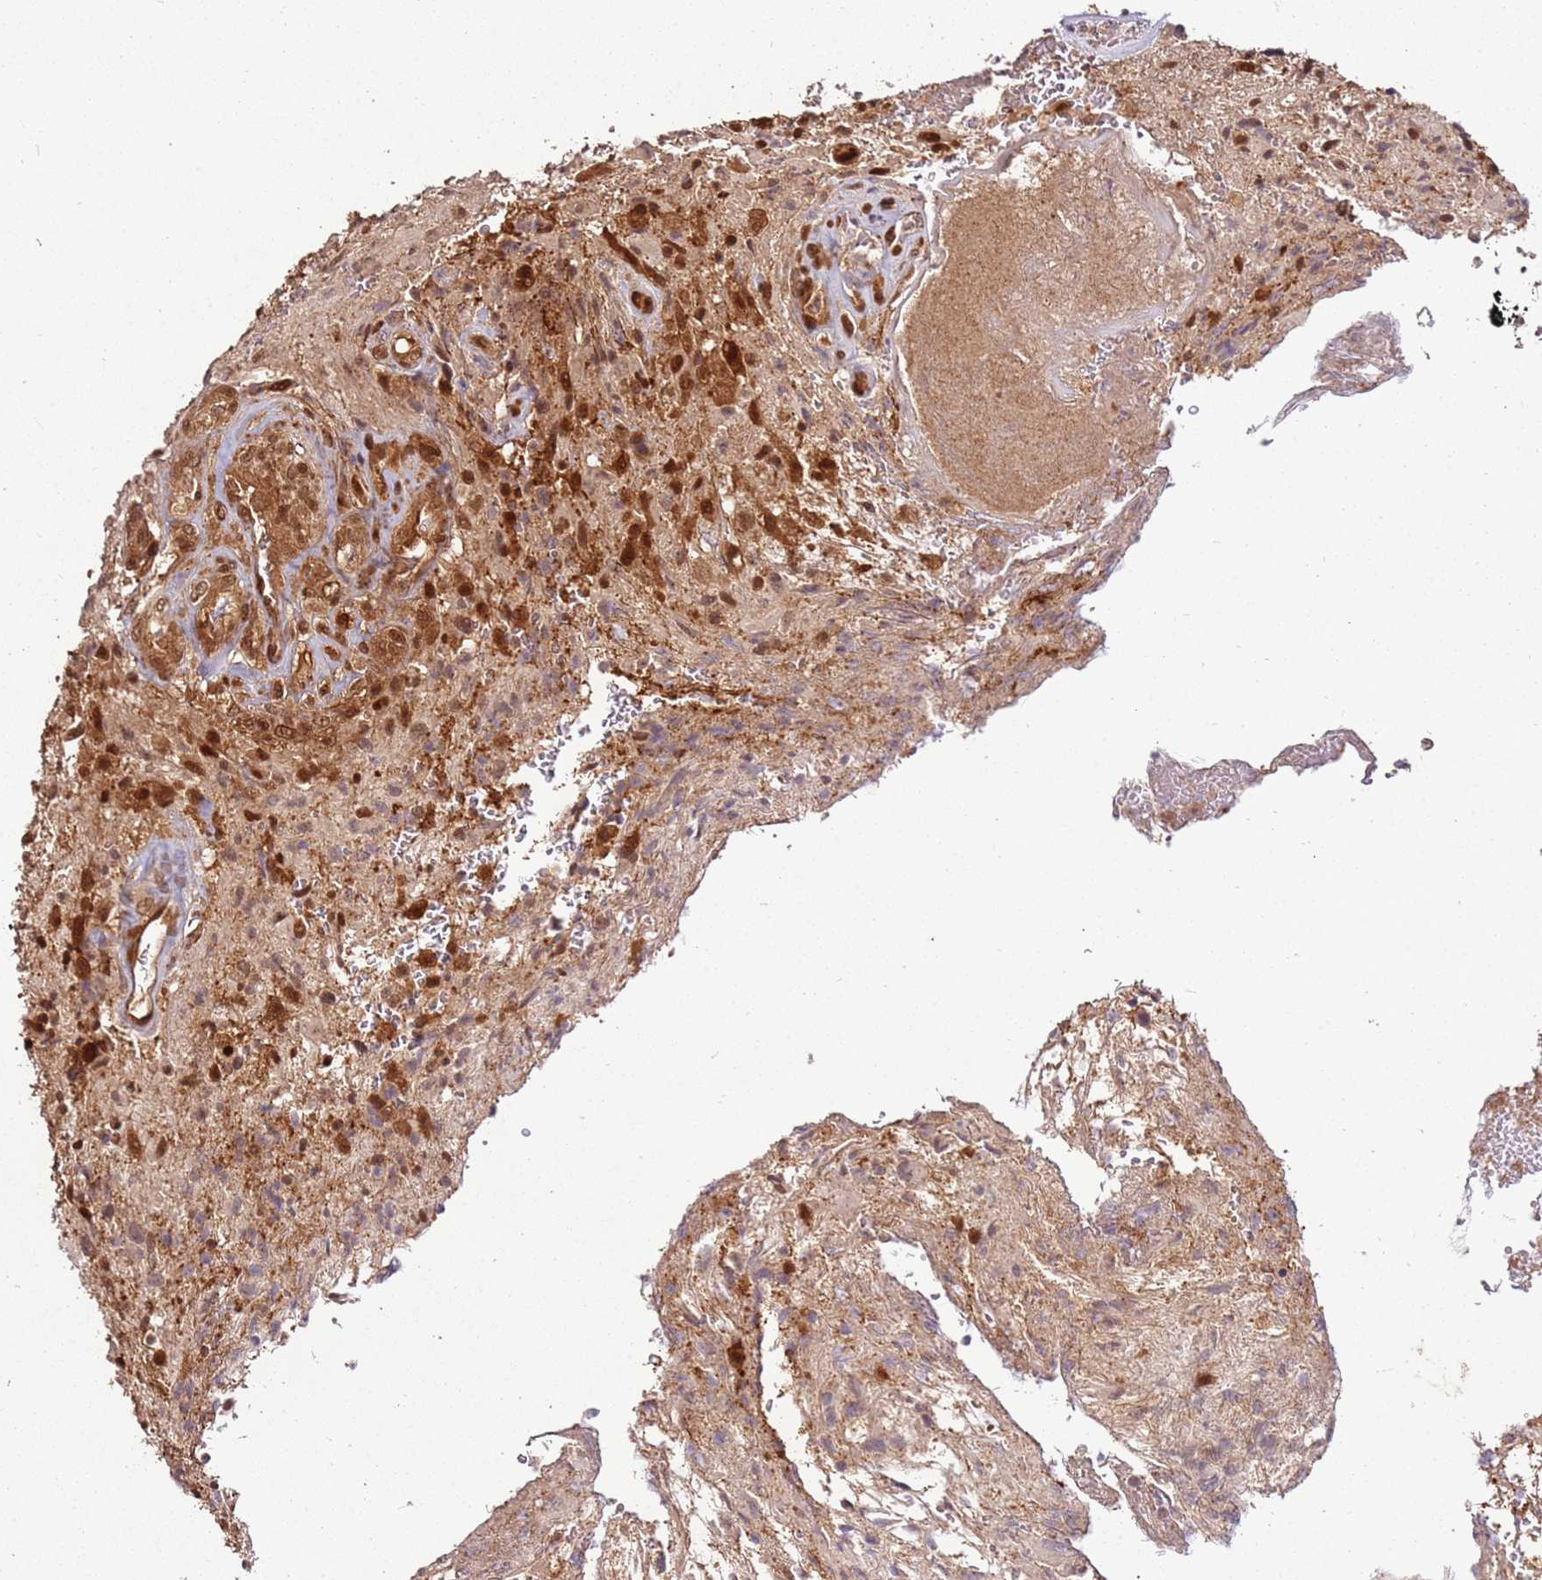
{"staining": {"intensity": "moderate", "quantity": "25%-75%", "location": "nuclear"}, "tissue": "glioma", "cell_type": "Tumor cells", "image_type": "cancer", "snomed": [{"axis": "morphology", "description": "Glioma, malignant, High grade"}, {"axis": "topography", "description": "Brain"}], "caption": "Immunohistochemistry (IHC) staining of glioma, which shows medium levels of moderate nuclear staining in about 25%-75% of tumor cells indicating moderate nuclear protein staining. The staining was performed using DAB (3,3'-diaminobenzidine) (brown) for protein detection and nuclei were counterstained in hematoxylin (blue).", "gene": "PGLS", "patient": {"sex": "male", "age": 56}}